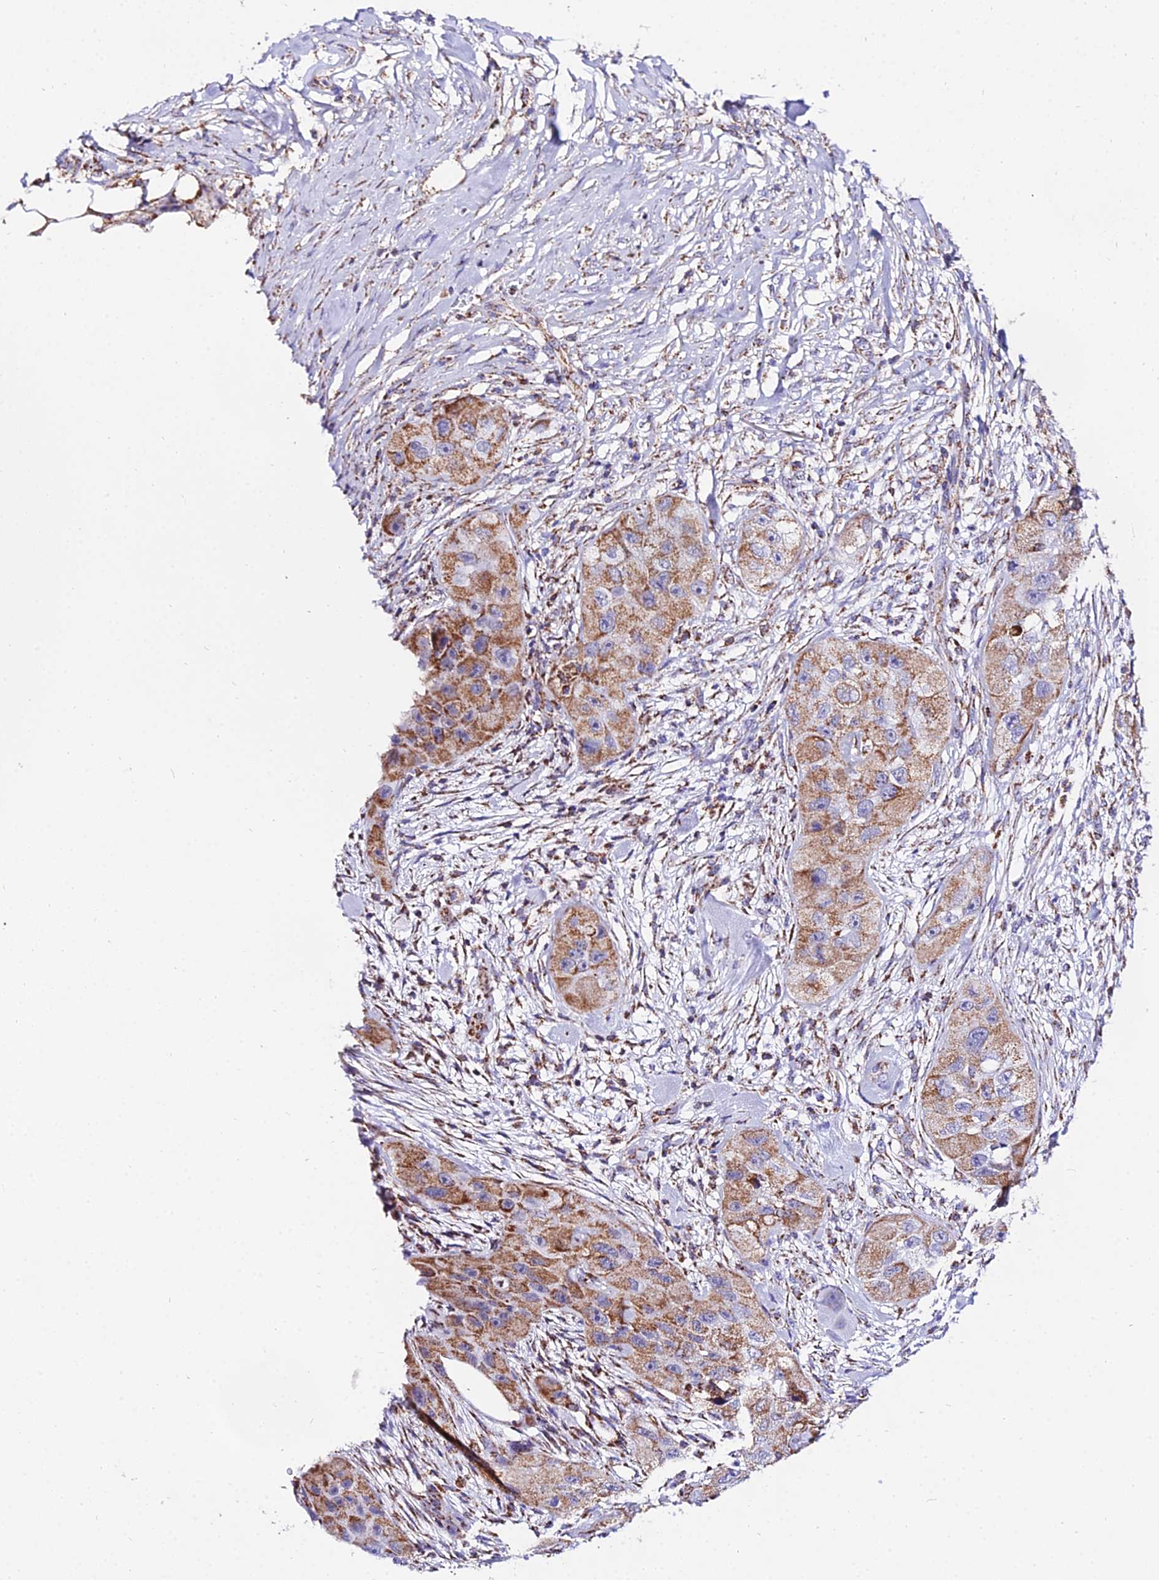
{"staining": {"intensity": "moderate", "quantity": ">75%", "location": "cytoplasmic/membranous"}, "tissue": "skin cancer", "cell_type": "Tumor cells", "image_type": "cancer", "snomed": [{"axis": "morphology", "description": "Squamous cell carcinoma, NOS"}, {"axis": "topography", "description": "Skin"}, {"axis": "topography", "description": "Subcutis"}], "caption": "This image shows immunohistochemistry staining of skin cancer (squamous cell carcinoma), with medium moderate cytoplasmic/membranous staining in about >75% of tumor cells.", "gene": "ATP5PD", "patient": {"sex": "male", "age": 73}}